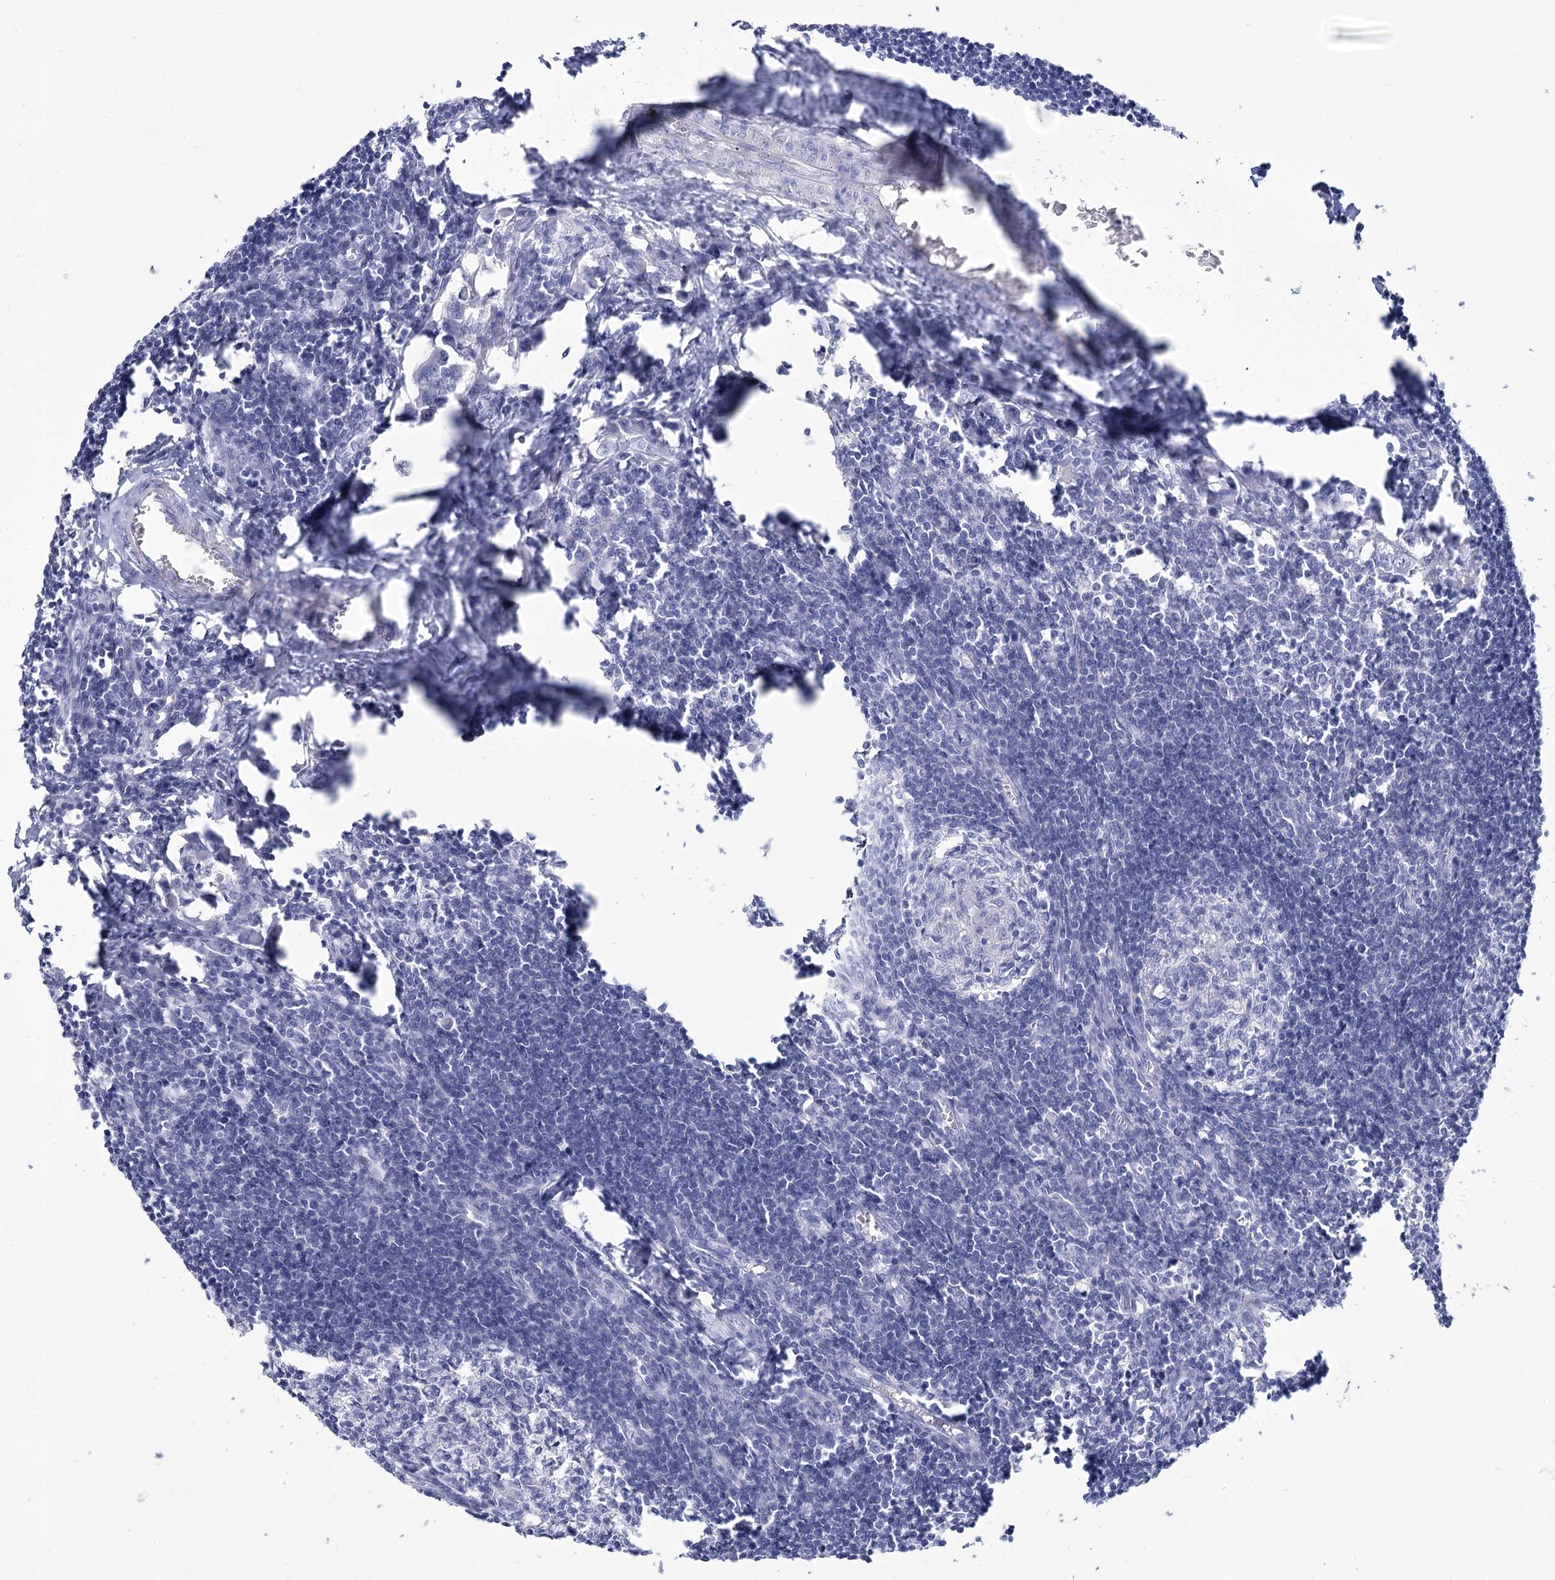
{"staining": {"intensity": "negative", "quantity": "none", "location": "none"}, "tissue": "lymph node", "cell_type": "Germinal center cells", "image_type": "normal", "snomed": [{"axis": "morphology", "description": "Normal tissue, NOS"}, {"axis": "morphology", "description": "Malignant melanoma, Metastatic site"}, {"axis": "topography", "description": "Lymph node"}], "caption": "This is an IHC photomicrograph of normal lymph node. There is no positivity in germinal center cells.", "gene": "RNF186", "patient": {"sex": "male", "age": 41}}